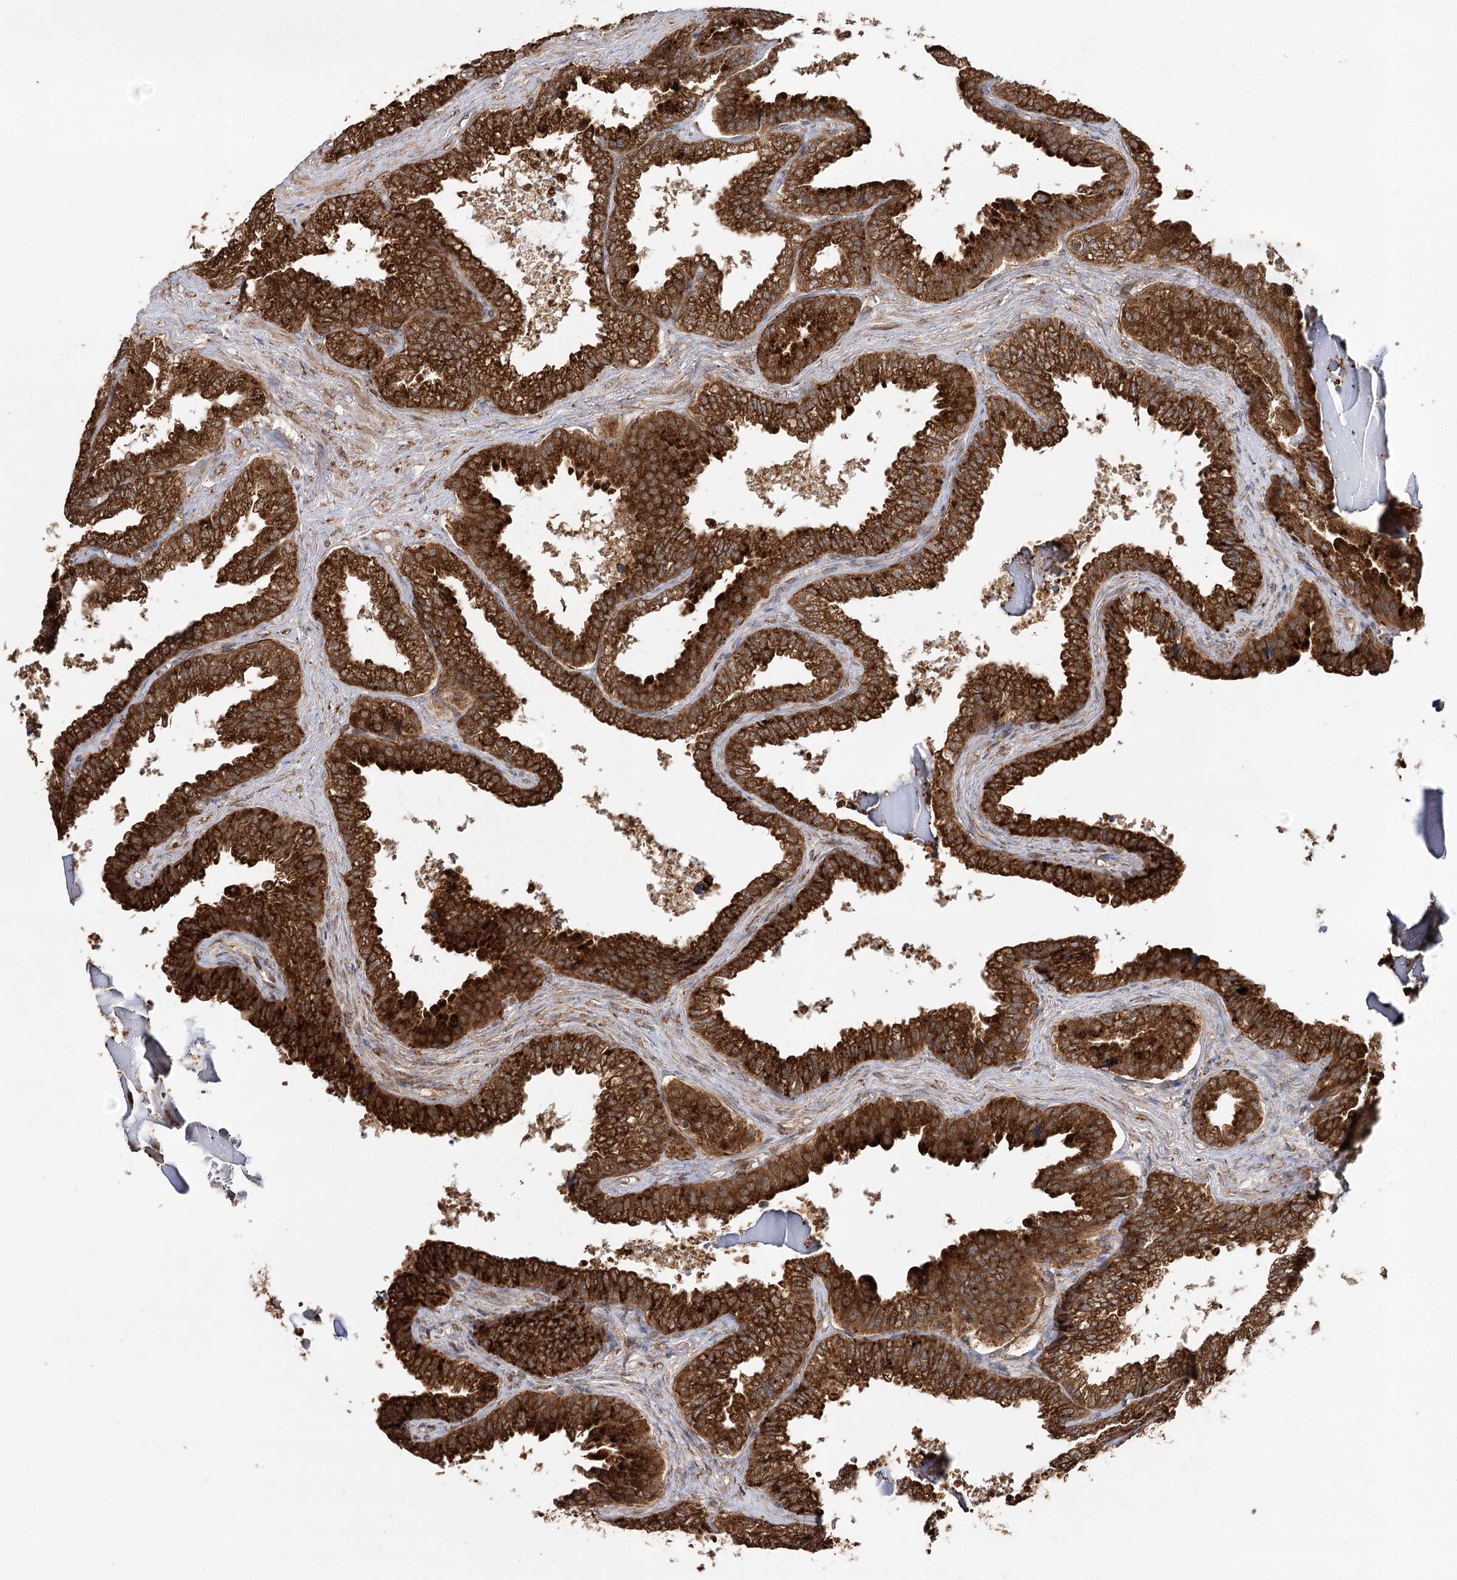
{"staining": {"intensity": "strong", "quantity": ">75%", "location": "cytoplasmic/membranous"}, "tissue": "seminal vesicle", "cell_type": "Glandular cells", "image_type": "normal", "snomed": [{"axis": "morphology", "description": "Normal tissue, NOS"}, {"axis": "topography", "description": "Seminal veicle"}], "caption": "Glandular cells exhibit high levels of strong cytoplasmic/membranous positivity in approximately >75% of cells in normal seminal vesicle. The staining was performed using DAB to visualize the protein expression in brown, while the nuclei were stained in blue with hematoxylin (Magnification: 20x).", "gene": "DNAJB14", "patient": {"sex": "male", "age": 46}}